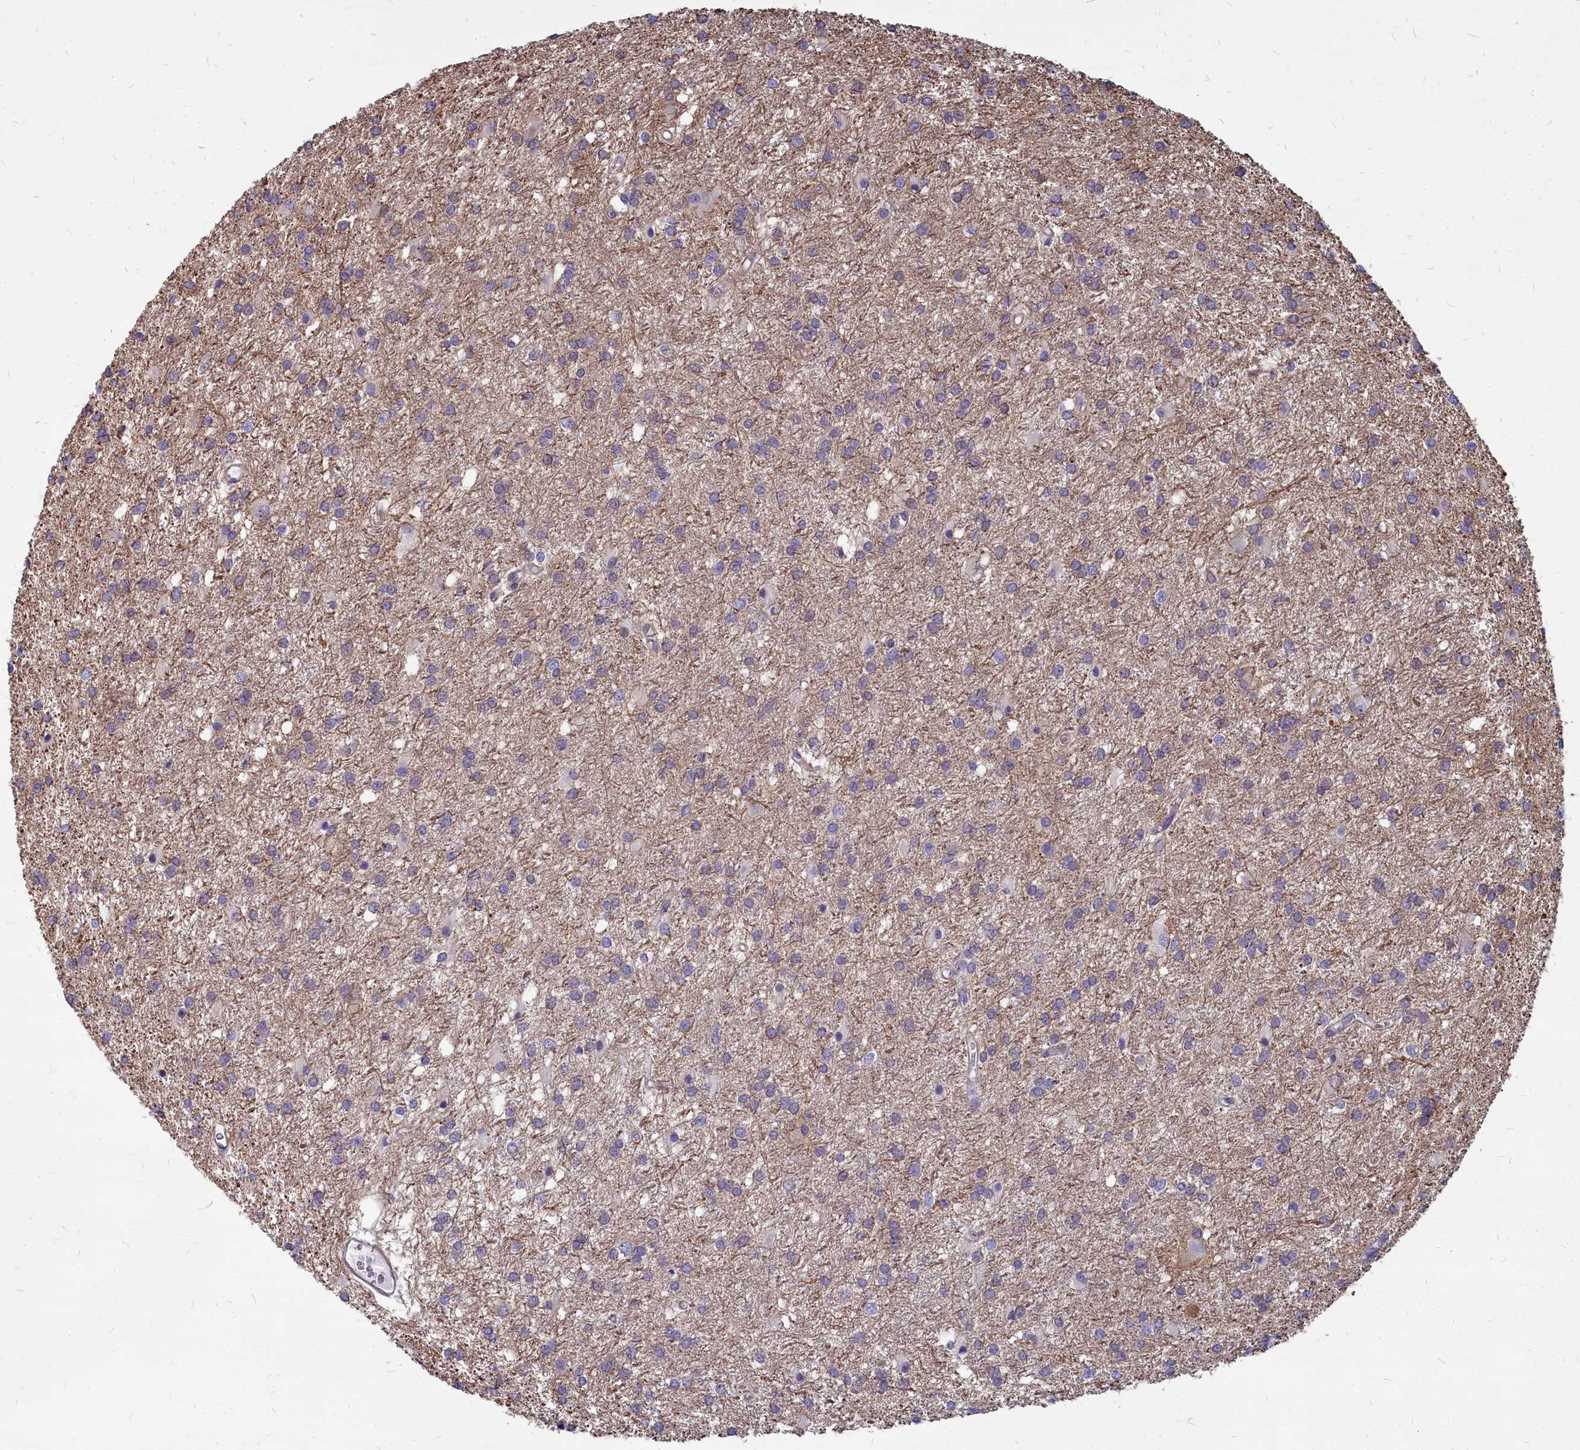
{"staining": {"intensity": "negative", "quantity": "none", "location": "none"}, "tissue": "glioma", "cell_type": "Tumor cells", "image_type": "cancer", "snomed": [{"axis": "morphology", "description": "Glioma, malignant, High grade"}, {"axis": "topography", "description": "Brain"}], "caption": "Immunohistochemistry histopathology image of neoplastic tissue: glioma stained with DAB exhibits no significant protein expression in tumor cells. (DAB IHC with hematoxylin counter stain).", "gene": "TTC5", "patient": {"sex": "female", "age": 50}}